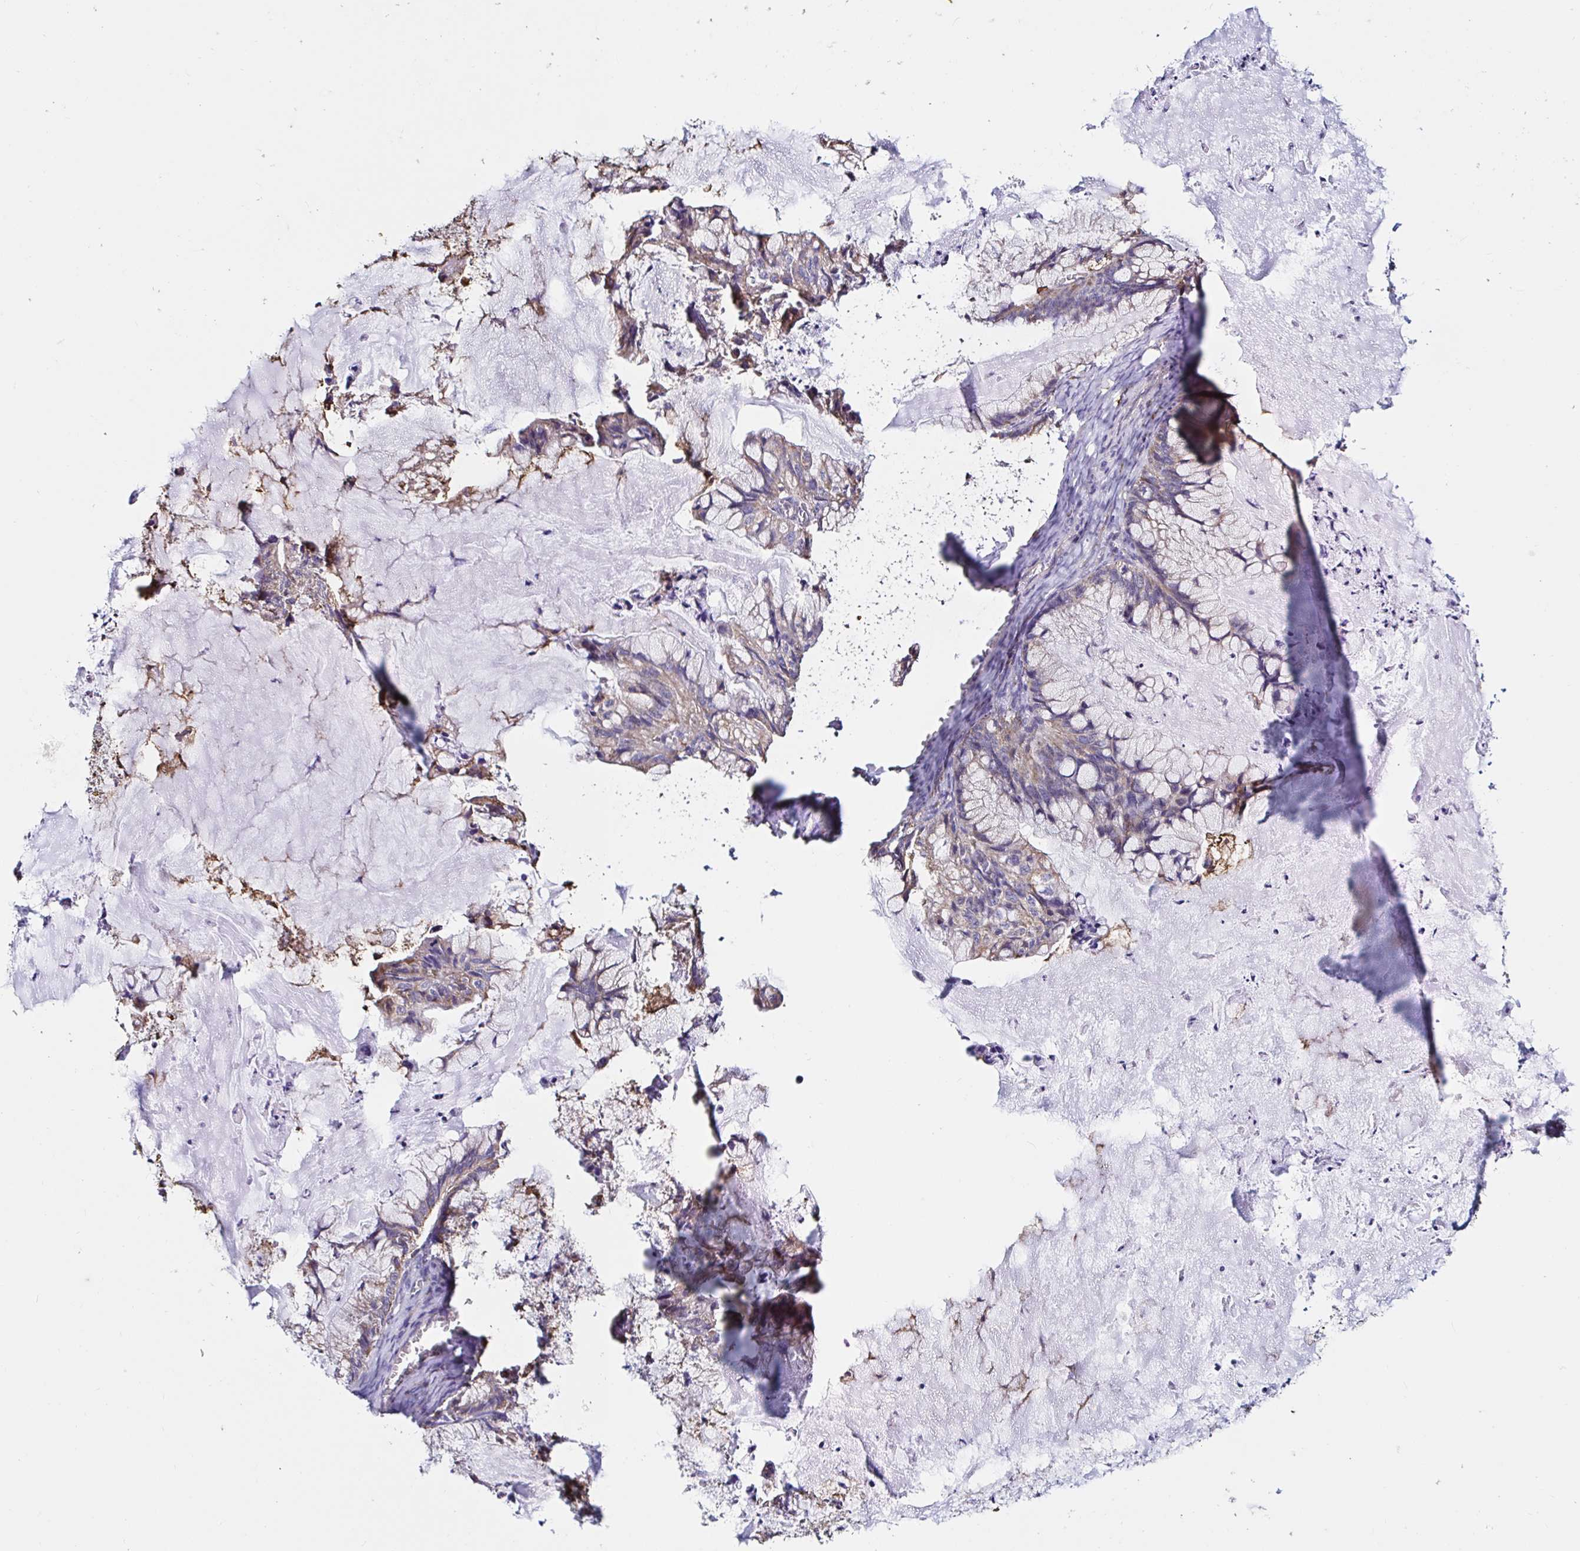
{"staining": {"intensity": "weak", "quantity": ">75%", "location": "cytoplasmic/membranous"}, "tissue": "ovarian cancer", "cell_type": "Tumor cells", "image_type": "cancer", "snomed": [{"axis": "morphology", "description": "Cystadenocarcinoma, mucinous, NOS"}, {"axis": "topography", "description": "Ovary"}], "caption": "This is an image of IHC staining of ovarian cancer (mucinous cystadenocarcinoma), which shows weak staining in the cytoplasmic/membranous of tumor cells.", "gene": "MSR1", "patient": {"sex": "female", "age": 72}}